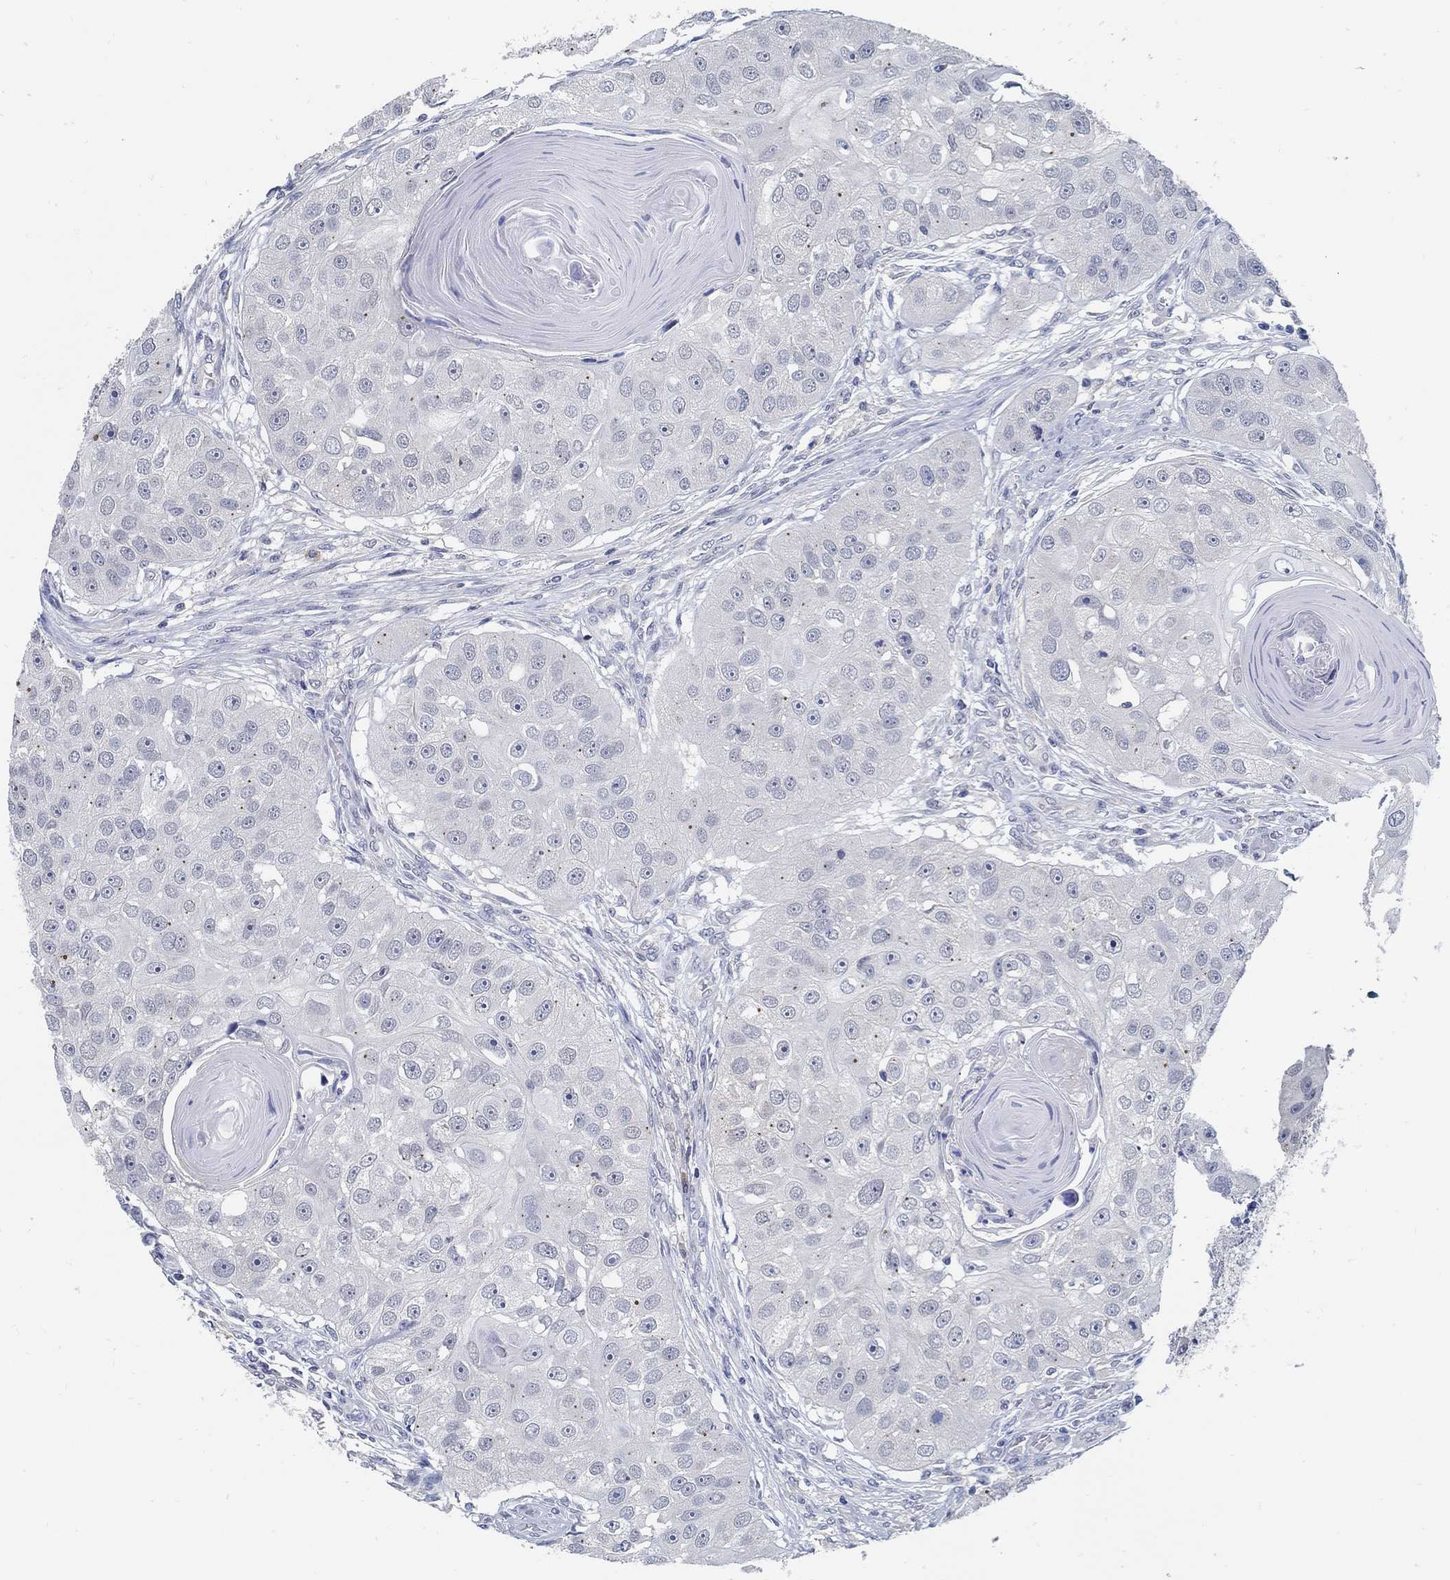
{"staining": {"intensity": "negative", "quantity": "none", "location": "none"}, "tissue": "head and neck cancer", "cell_type": "Tumor cells", "image_type": "cancer", "snomed": [{"axis": "morphology", "description": "Normal tissue, NOS"}, {"axis": "morphology", "description": "Squamous cell carcinoma, NOS"}, {"axis": "topography", "description": "Skeletal muscle"}, {"axis": "topography", "description": "Head-Neck"}], "caption": "Human squamous cell carcinoma (head and neck) stained for a protein using immunohistochemistry exhibits no staining in tumor cells.", "gene": "PCDH11X", "patient": {"sex": "male", "age": 51}}